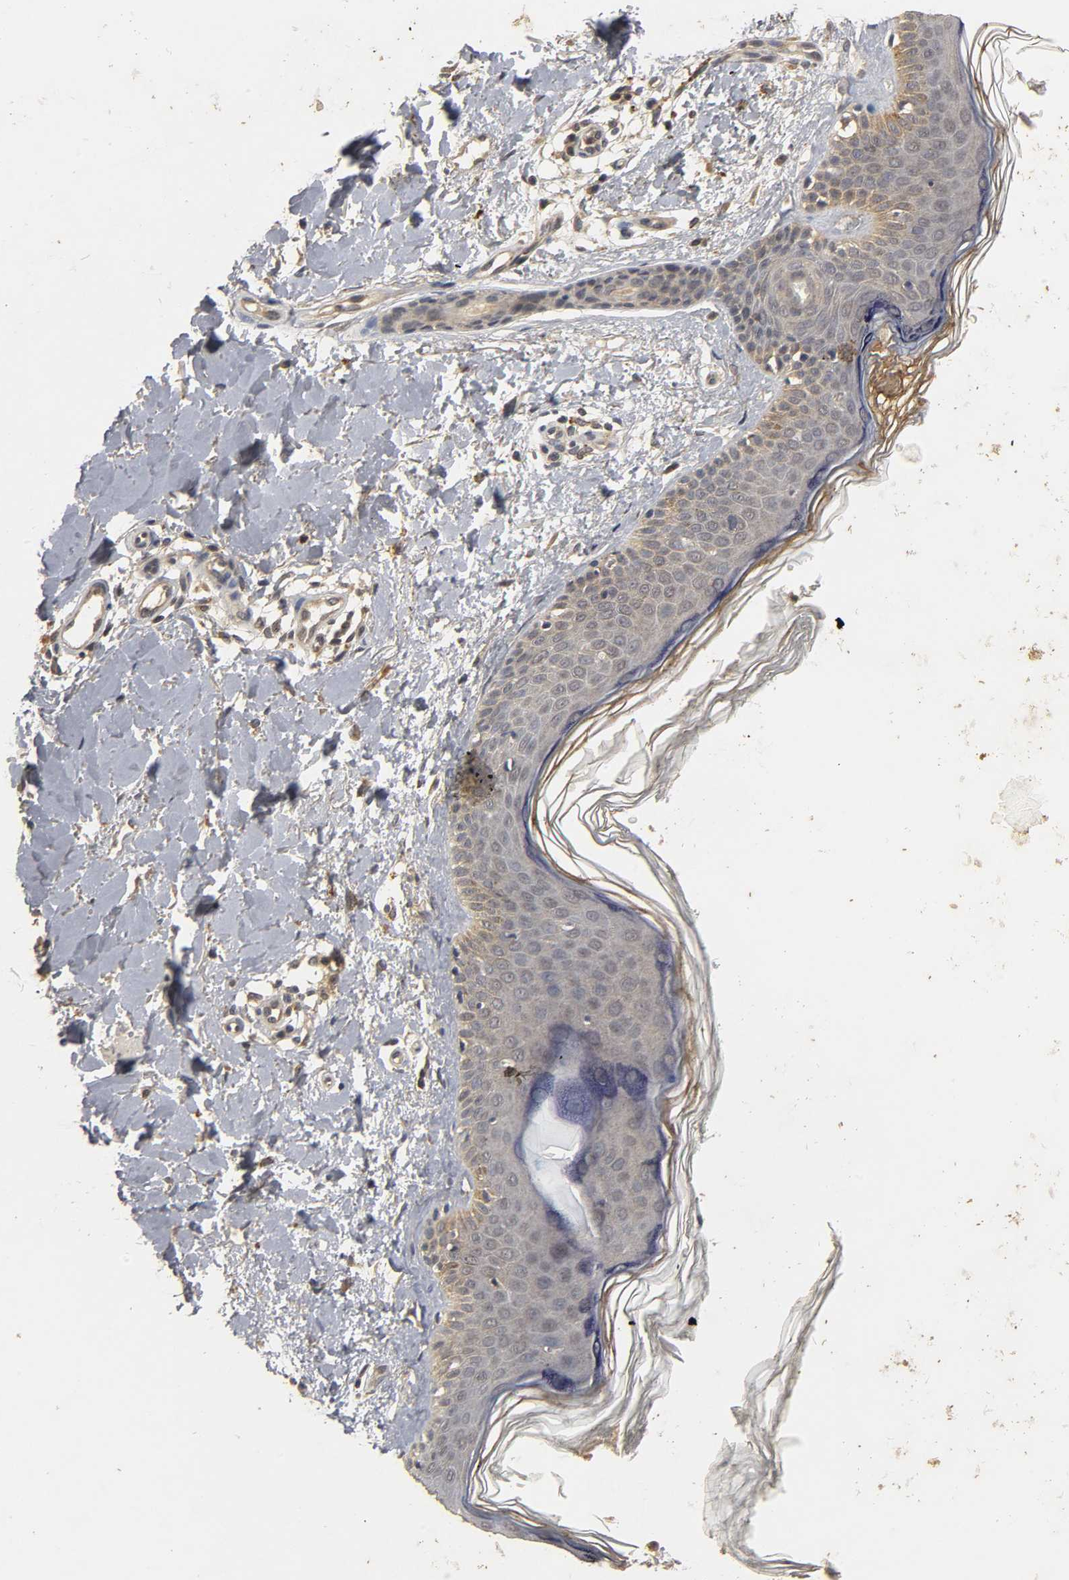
{"staining": {"intensity": "moderate", "quantity": ">75%", "location": "cytoplasmic/membranous"}, "tissue": "skin", "cell_type": "Fibroblasts", "image_type": "normal", "snomed": [{"axis": "morphology", "description": "Normal tissue, NOS"}, {"axis": "topography", "description": "Skin"}], "caption": "Human skin stained for a protein (brown) demonstrates moderate cytoplasmic/membranous positive expression in about >75% of fibroblasts.", "gene": "TRAF6", "patient": {"sex": "female", "age": 56}}